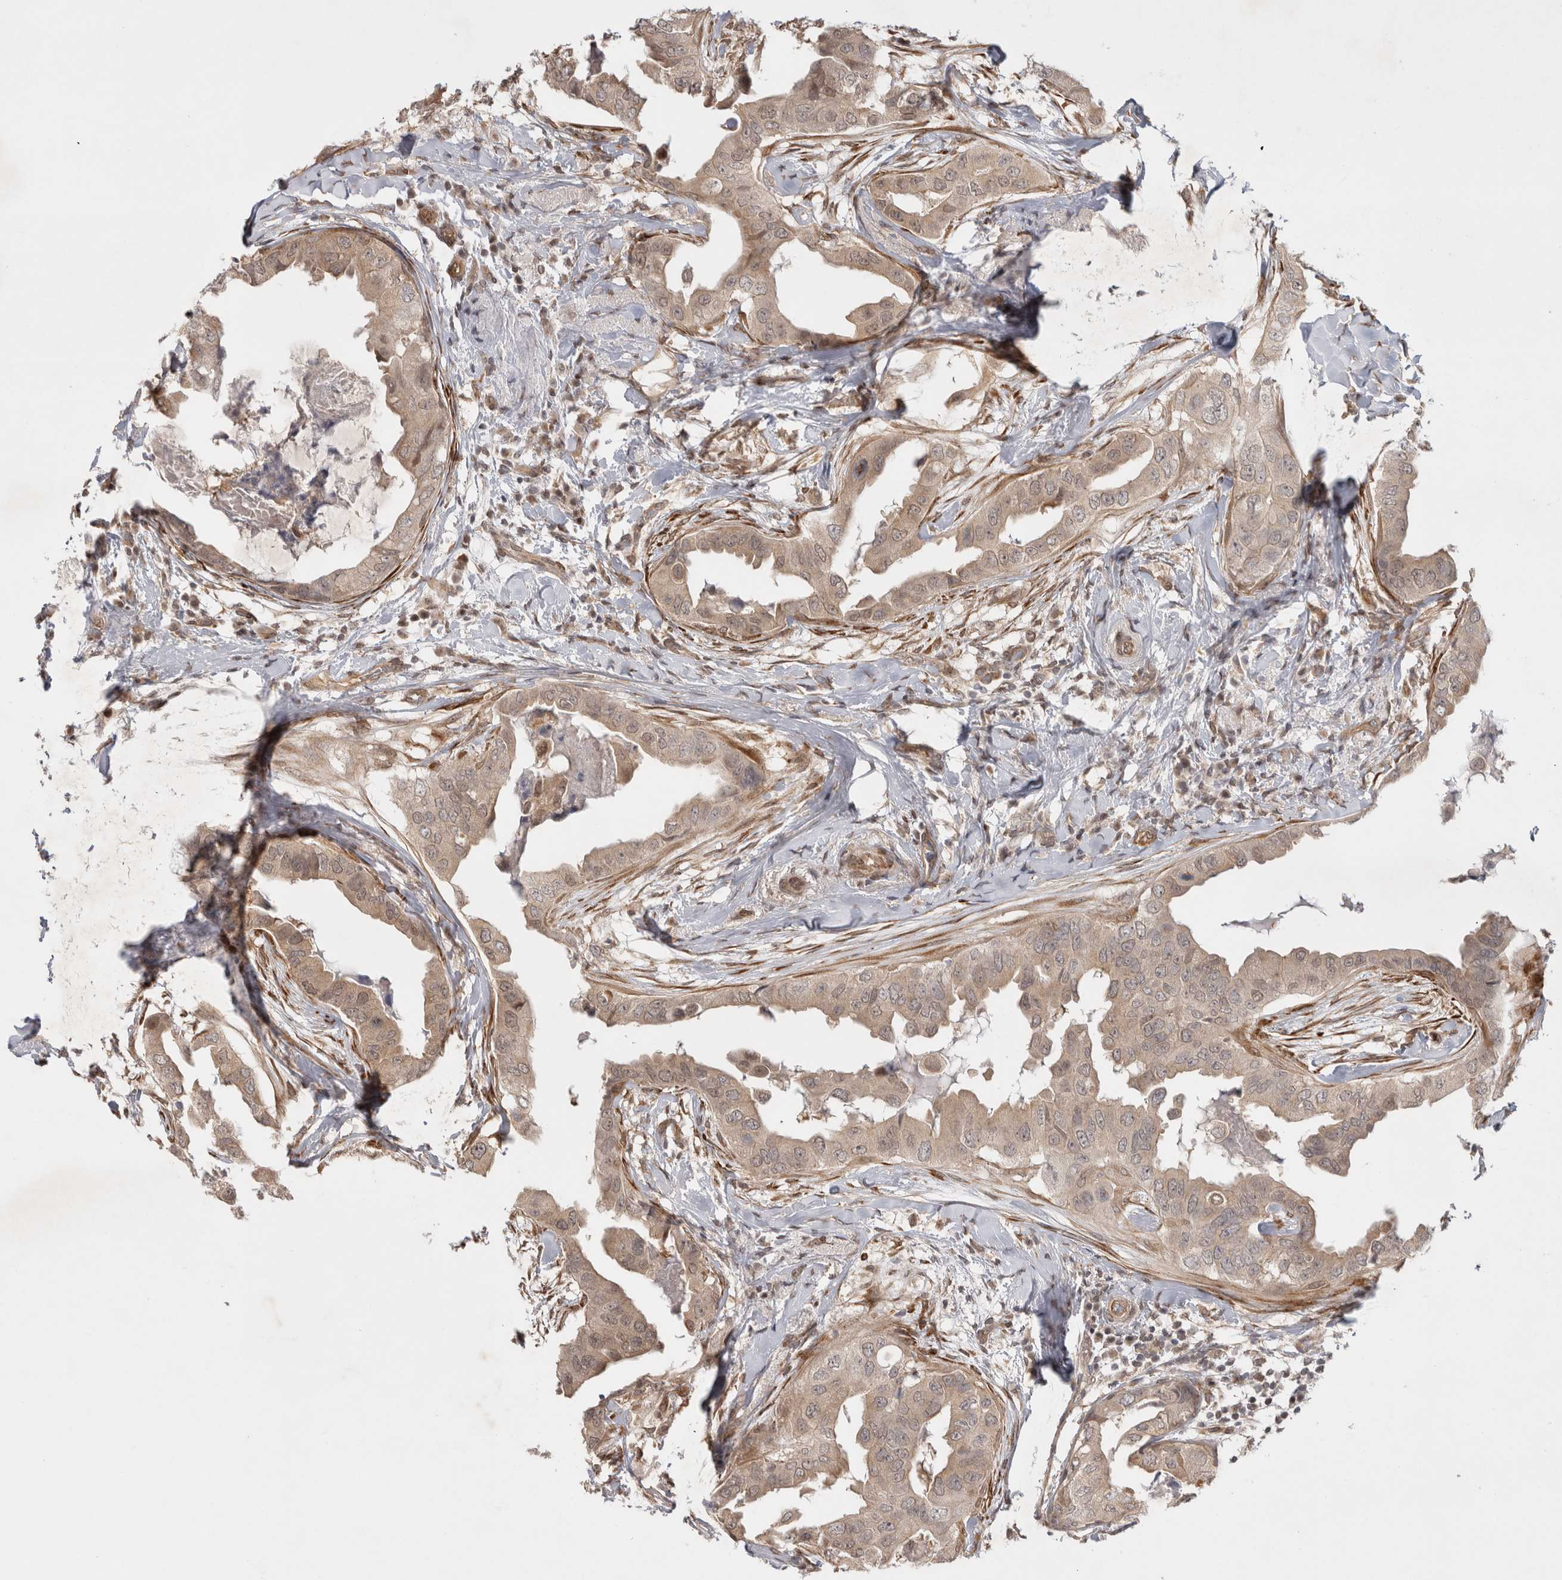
{"staining": {"intensity": "weak", "quantity": ">75%", "location": "cytoplasmic/membranous,nuclear"}, "tissue": "breast cancer", "cell_type": "Tumor cells", "image_type": "cancer", "snomed": [{"axis": "morphology", "description": "Duct carcinoma"}, {"axis": "topography", "description": "Breast"}], "caption": "A high-resolution photomicrograph shows immunohistochemistry staining of breast cancer, which exhibits weak cytoplasmic/membranous and nuclear positivity in about >75% of tumor cells.", "gene": "ZNF318", "patient": {"sex": "female", "age": 40}}